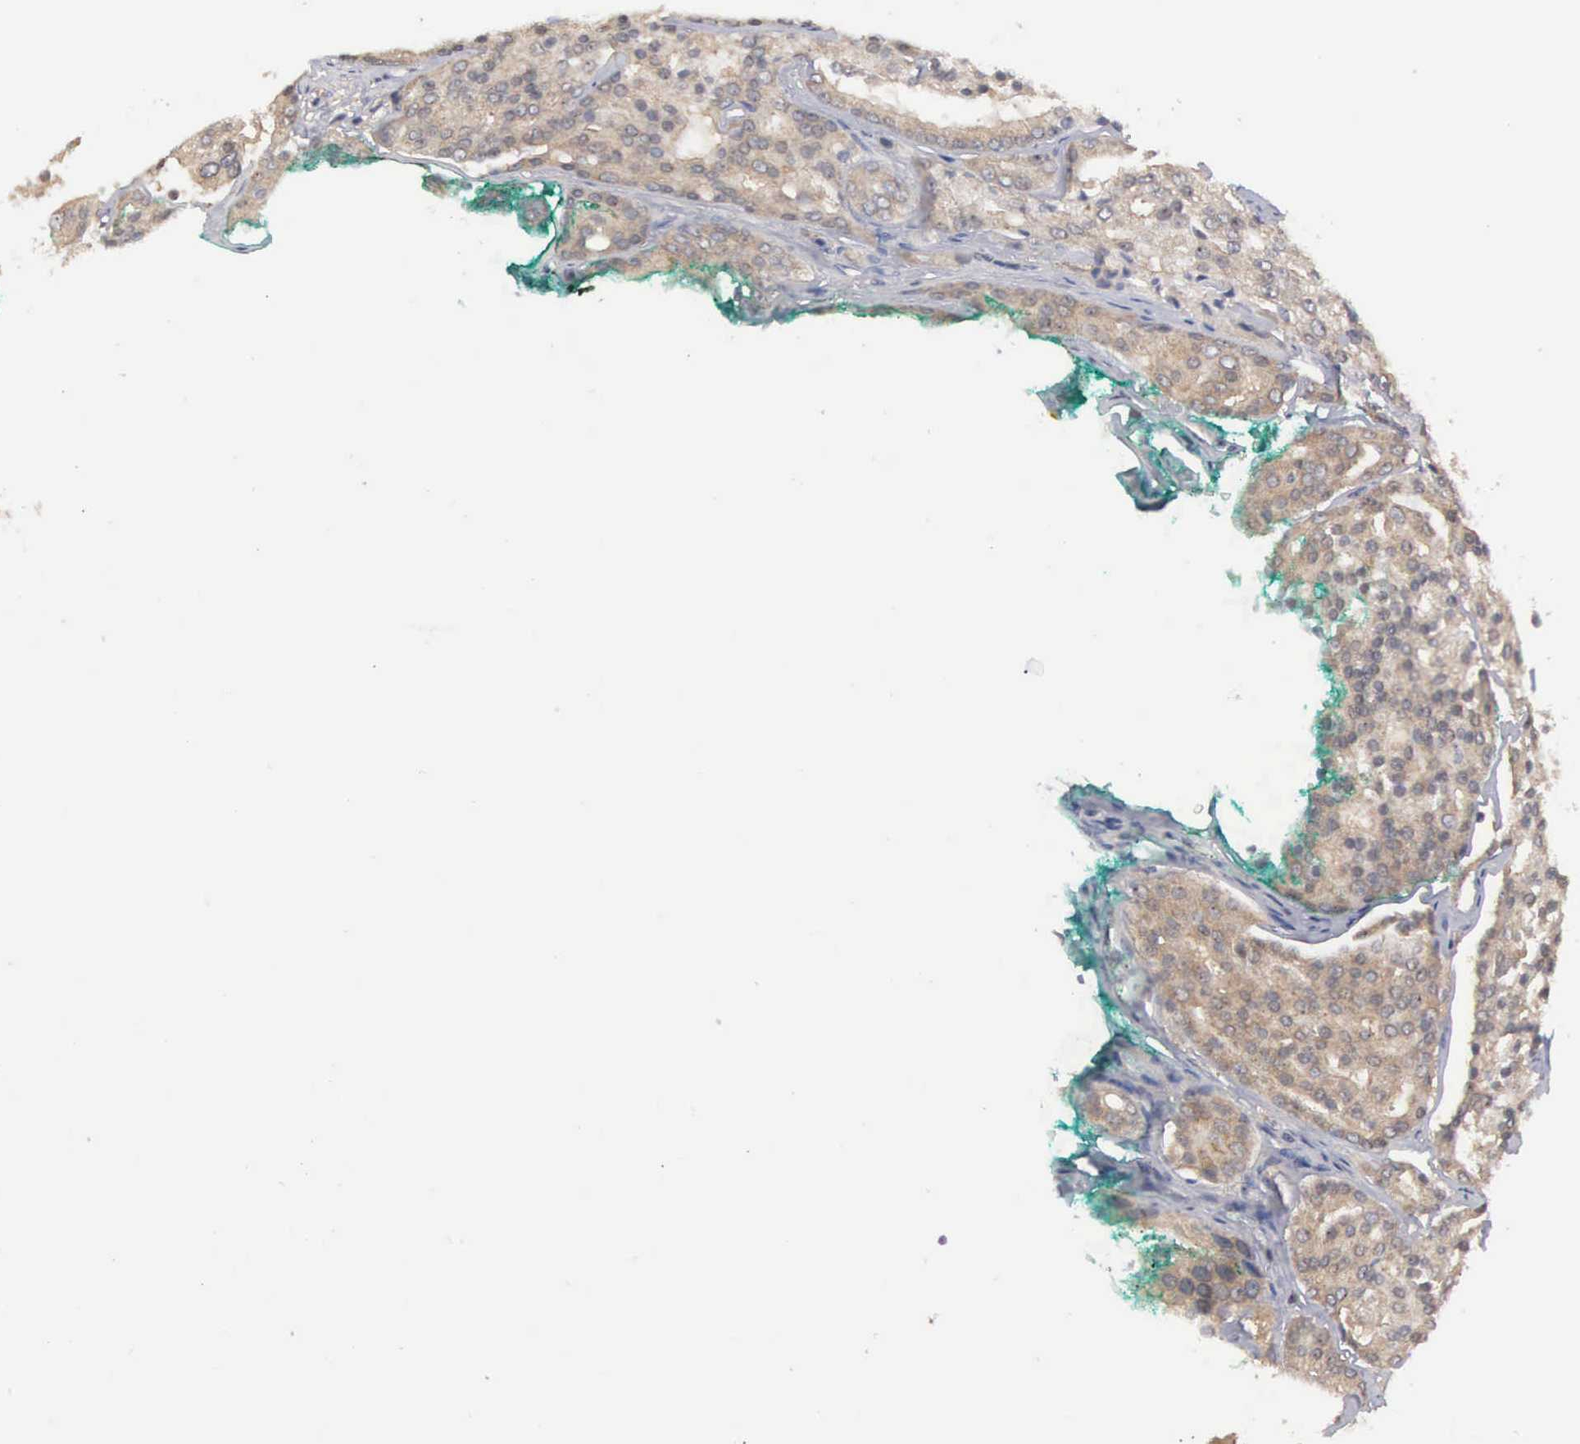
{"staining": {"intensity": "weak", "quantity": ">75%", "location": "cytoplasmic/membranous"}, "tissue": "prostate cancer", "cell_type": "Tumor cells", "image_type": "cancer", "snomed": [{"axis": "morphology", "description": "Adenocarcinoma, High grade"}, {"axis": "topography", "description": "Prostate"}], "caption": "Immunohistochemistry staining of prostate cancer (adenocarcinoma (high-grade)), which displays low levels of weak cytoplasmic/membranous staining in approximately >75% of tumor cells indicating weak cytoplasmic/membranous protein staining. The staining was performed using DAB (3,3'-diaminobenzidine) (brown) for protein detection and nuclei were counterstained in hematoxylin (blue).", "gene": "AMN", "patient": {"sex": "male", "age": 64}}